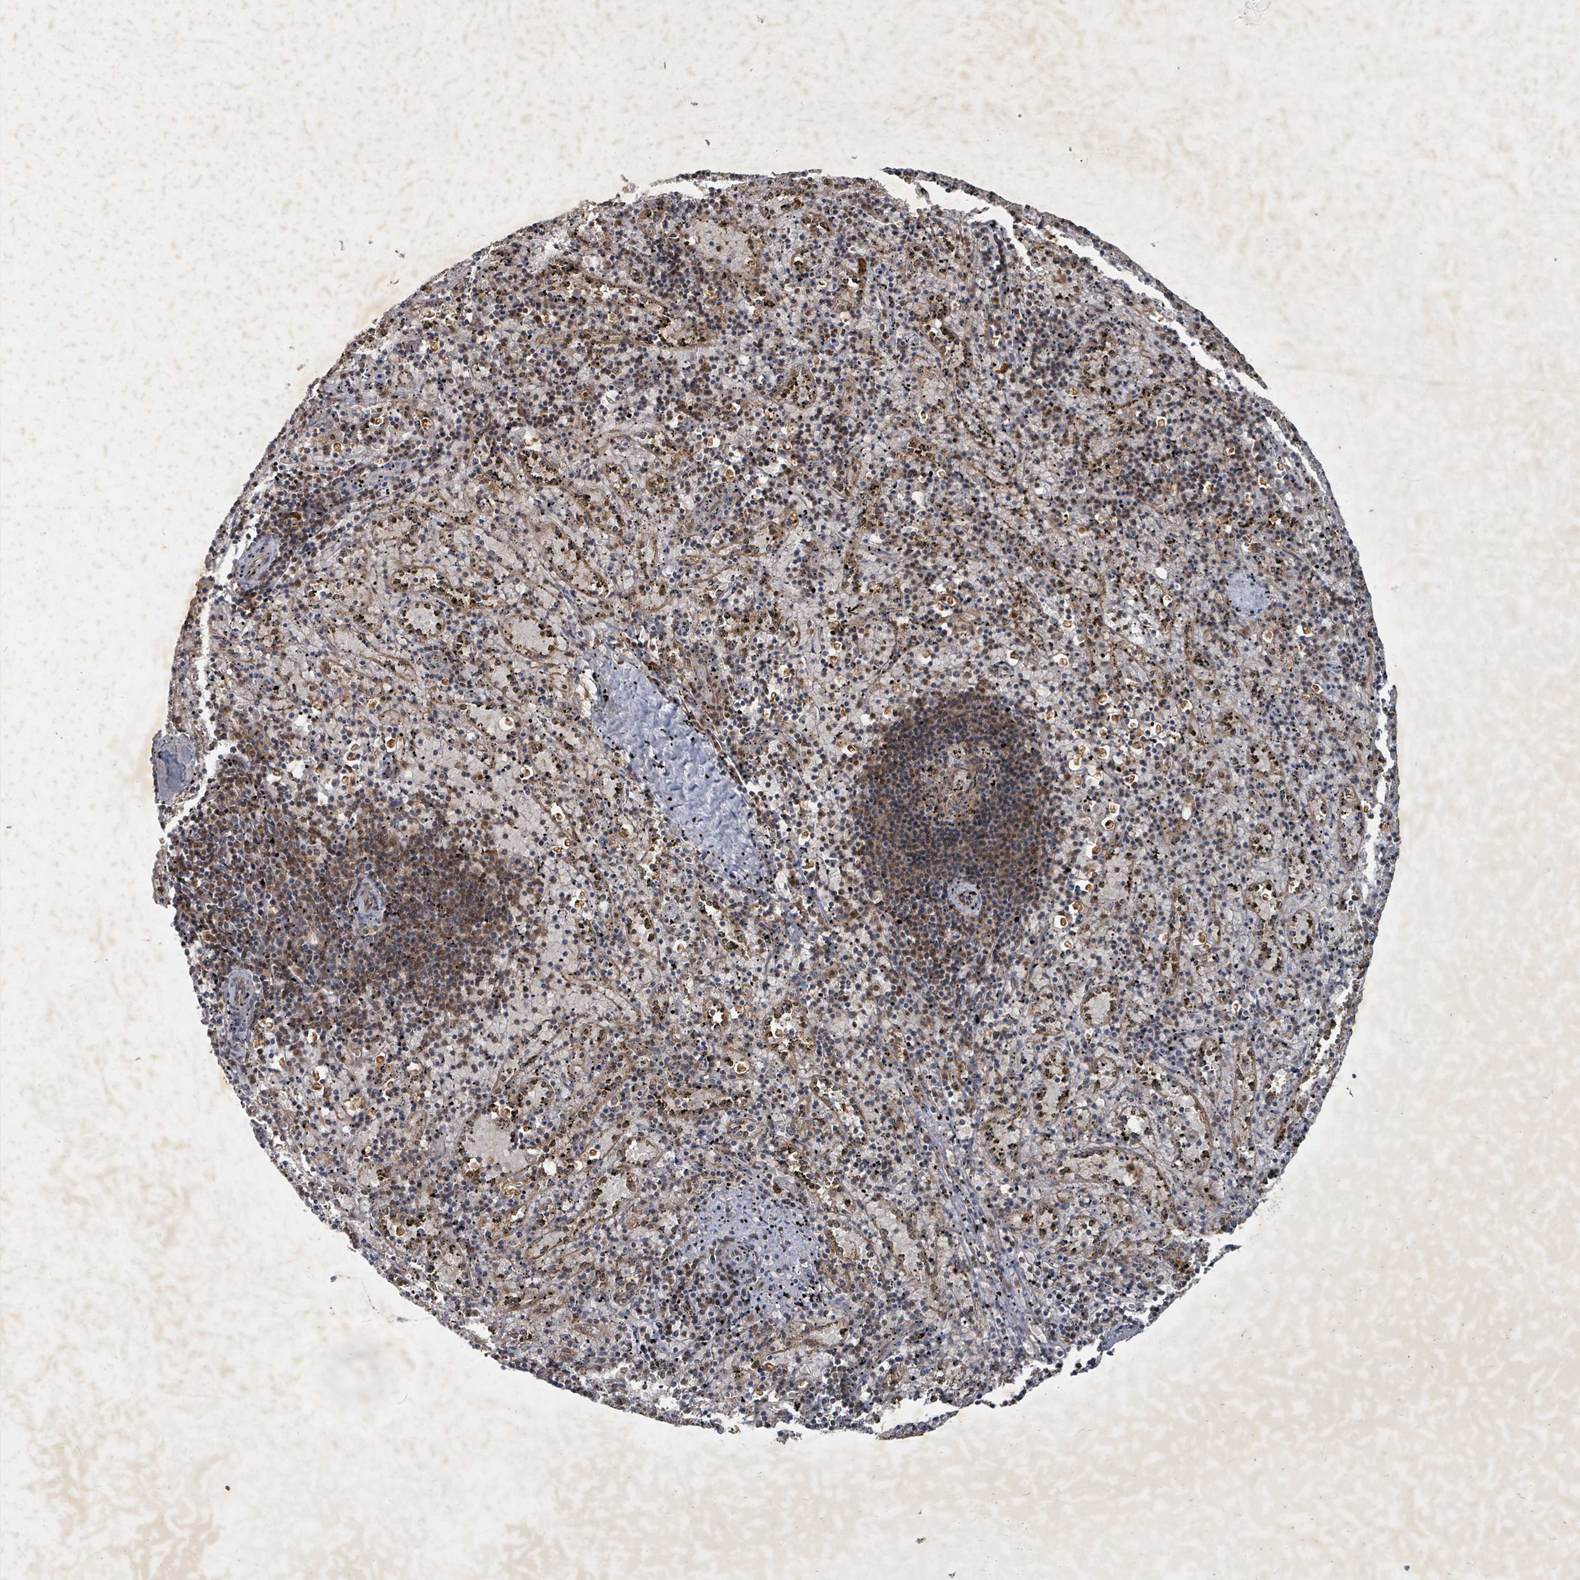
{"staining": {"intensity": "moderate", "quantity": "25%-75%", "location": "nuclear"}, "tissue": "spleen", "cell_type": "Cells in red pulp", "image_type": "normal", "snomed": [{"axis": "morphology", "description": "Normal tissue, NOS"}, {"axis": "topography", "description": "Spleen"}], "caption": "Brown immunohistochemical staining in benign spleen displays moderate nuclear staining in approximately 25%-75% of cells in red pulp.", "gene": "KDM4E", "patient": {"sex": "male", "age": 11}}